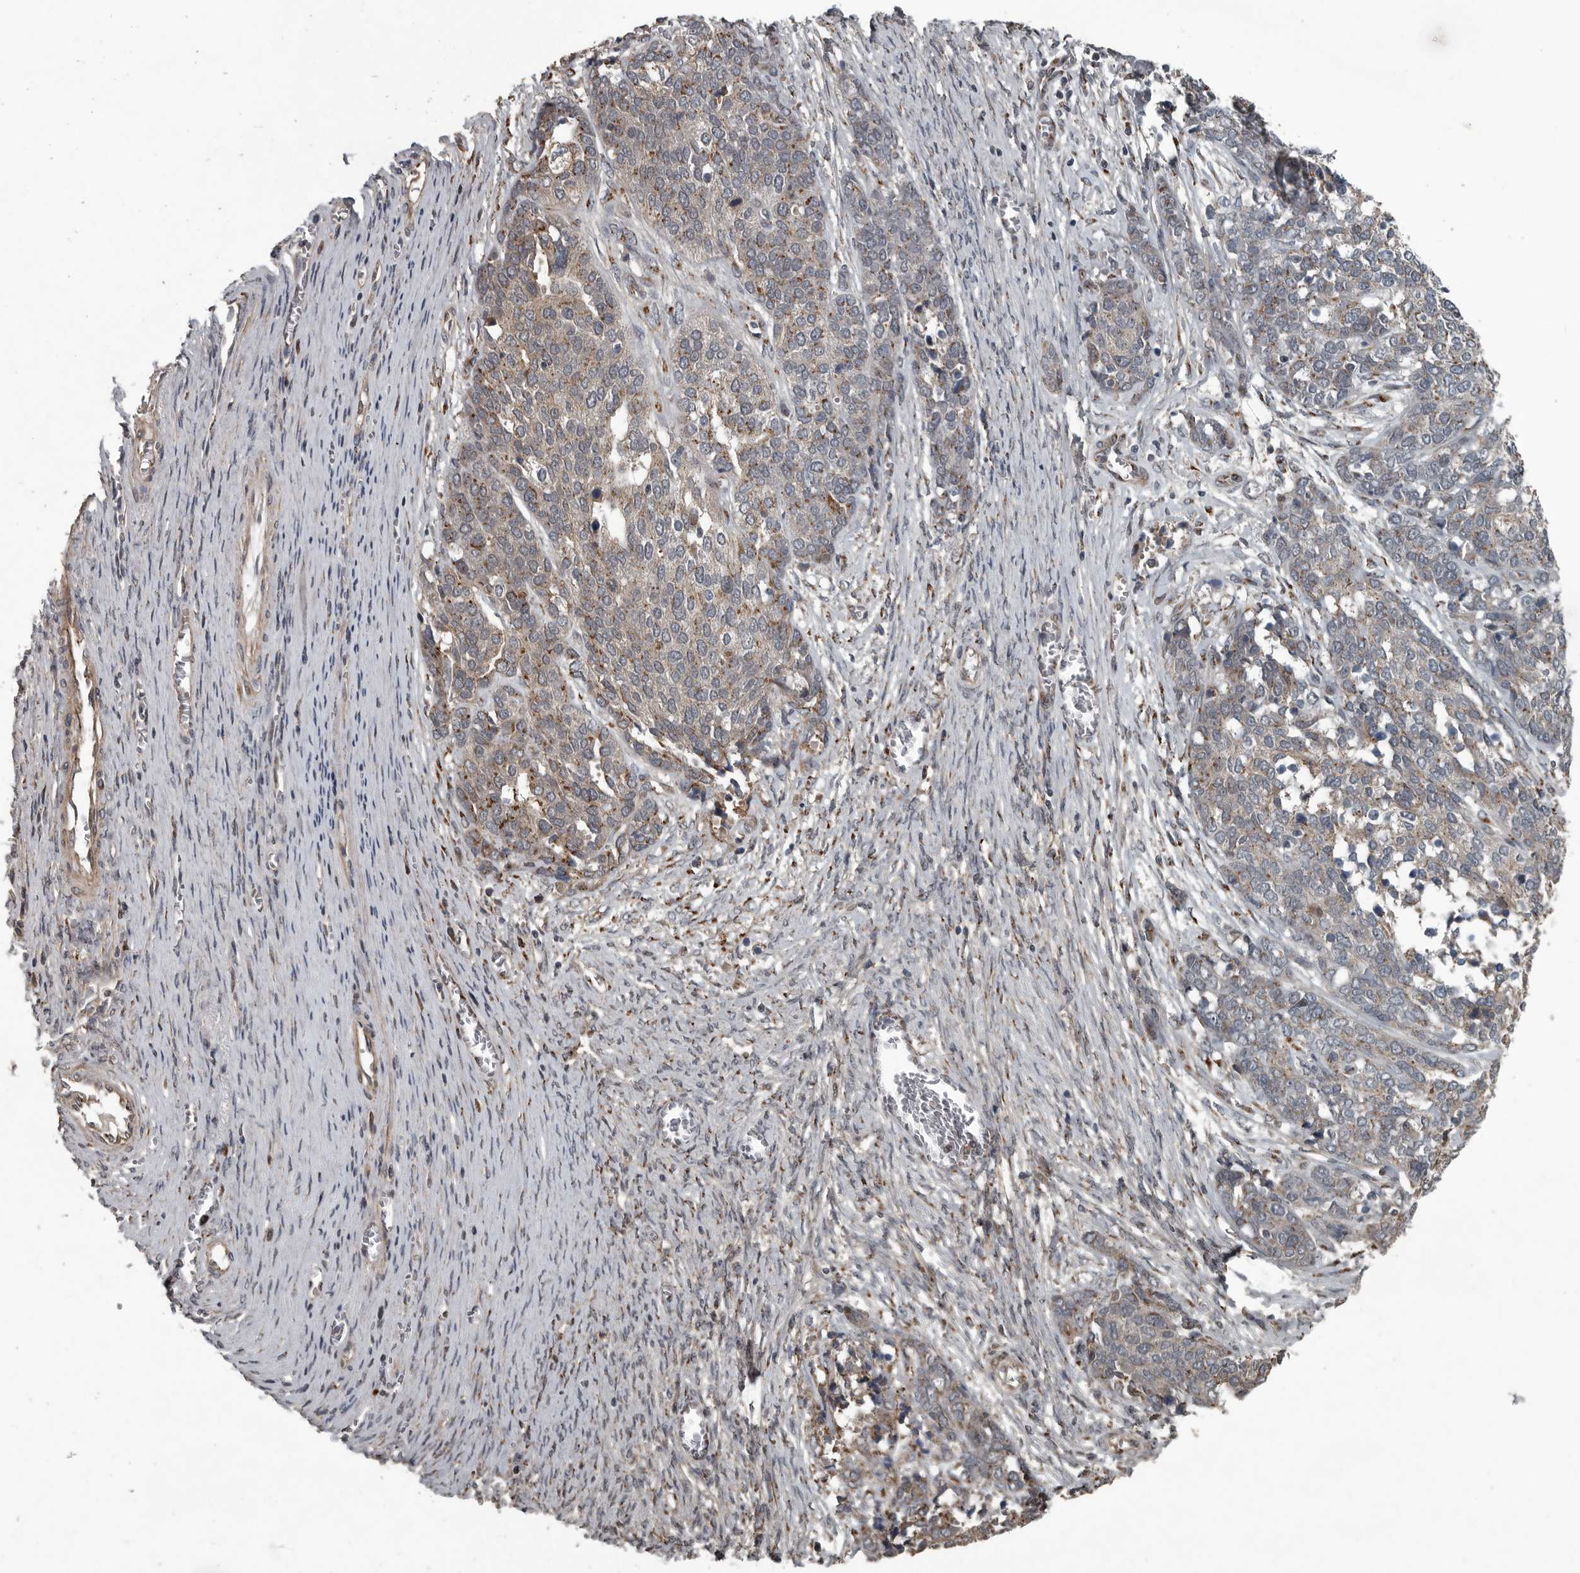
{"staining": {"intensity": "weak", "quantity": "25%-75%", "location": "cytoplasmic/membranous"}, "tissue": "ovarian cancer", "cell_type": "Tumor cells", "image_type": "cancer", "snomed": [{"axis": "morphology", "description": "Cystadenocarcinoma, serous, NOS"}, {"axis": "topography", "description": "Ovary"}], "caption": "Immunohistochemistry (IHC) of ovarian cancer reveals low levels of weak cytoplasmic/membranous expression in approximately 25%-75% of tumor cells. Using DAB (3,3'-diaminobenzidine) (brown) and hematoxylin (blue) stains, captured at high magnification using brightfield microscopy.", "gene": "ZNF345", "patient": {"sex": "female", "age": 44}}